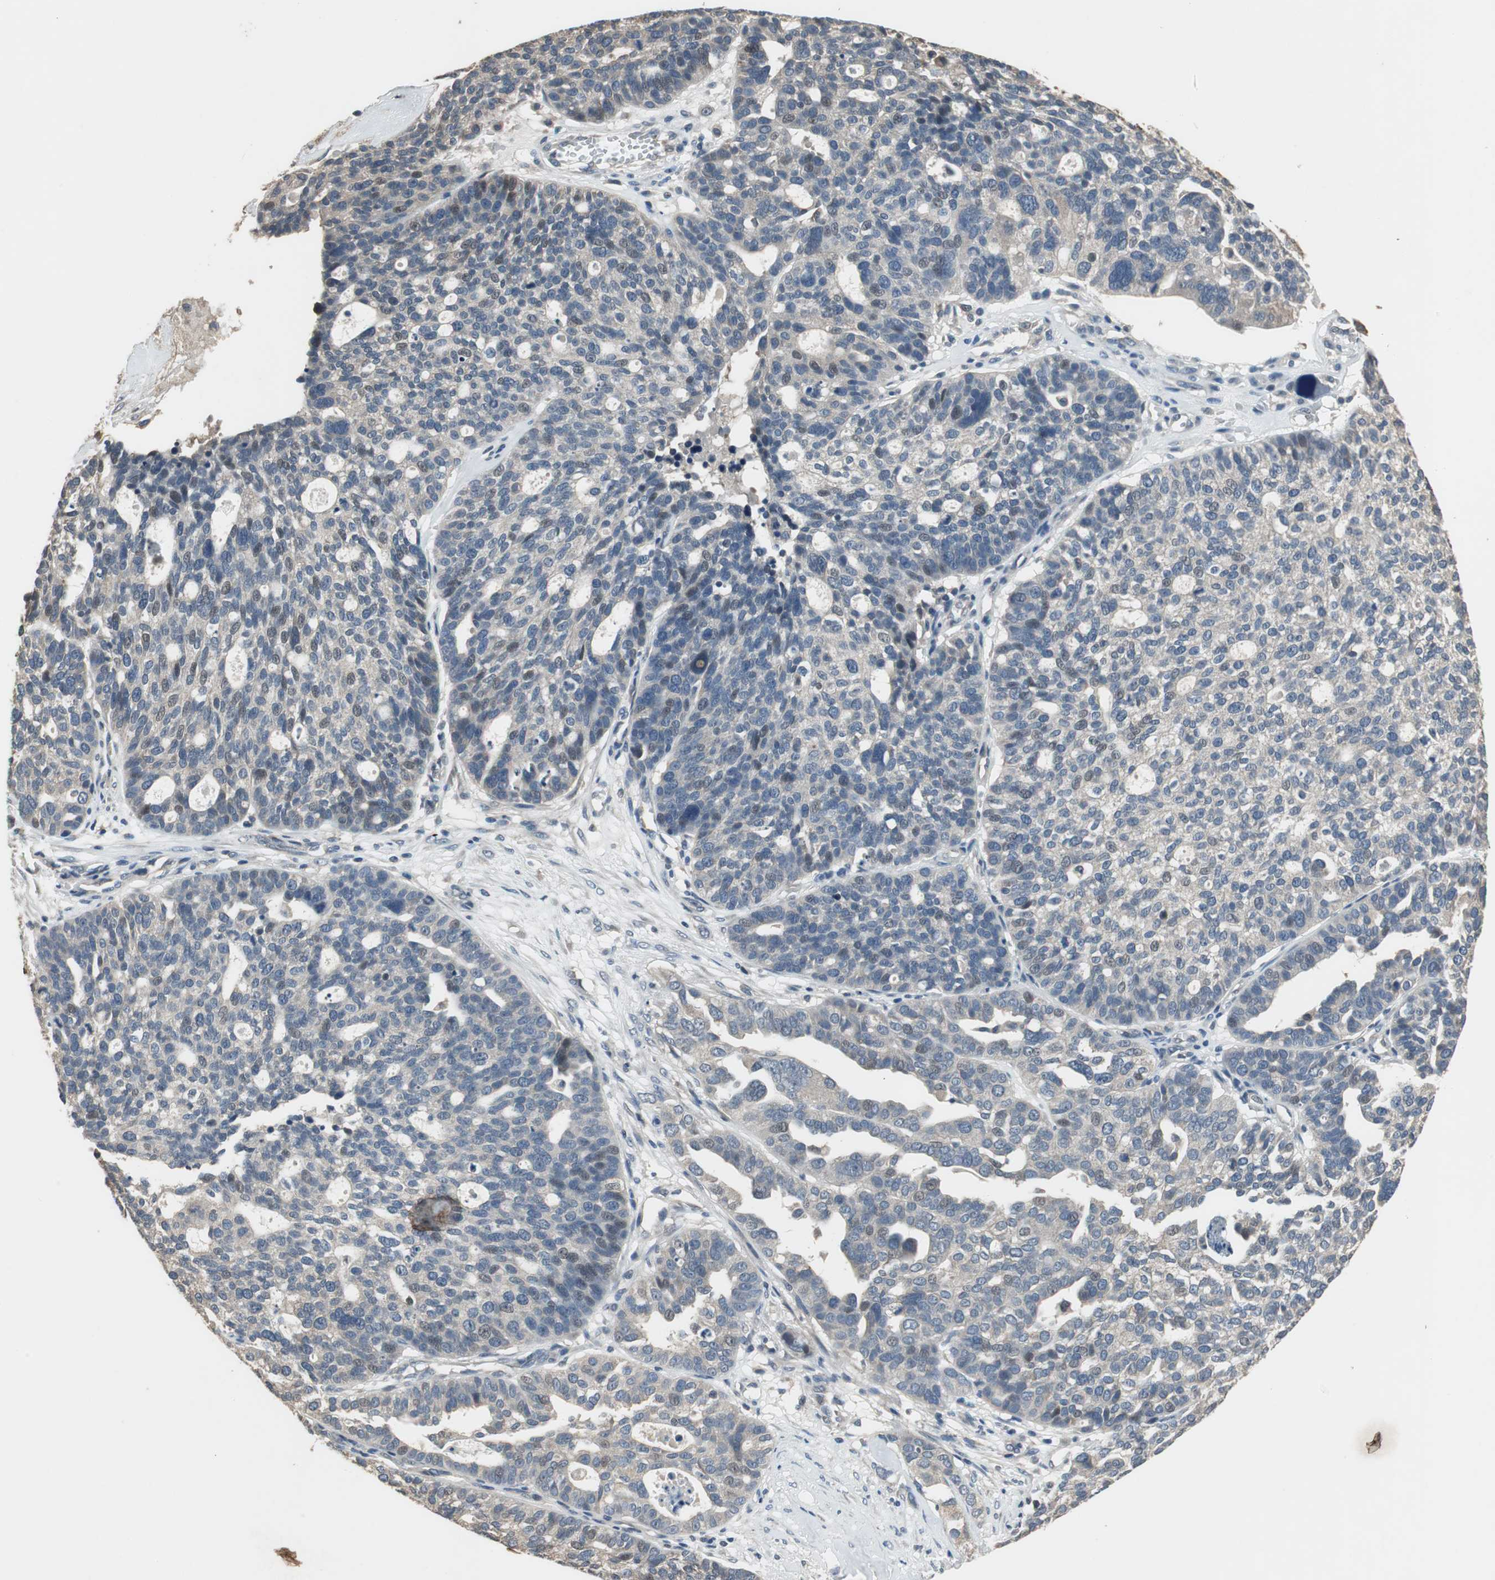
{"staining": {"intensity": "weak", "quantity": "25%-75%", "location": "cytoplasmic/membranous"}, "tissue": "ovarian cancer", "cell_type": "Tumor cells", "image_type": "cancer", "snomed": [{"axis": "morphology", "description": "Cystadenocarcinoma, serous, NOS"}, {"axis": "topography", "description": "Ovary"}], "caption": "The image reveals staining of serous cystadenocarcinoma (ovarian), revealing weak cytoplasmic/membranous protein staining (brown color) within tumor cells.", "gene": "PI4KB", "patient": {"sex": "female", "age": 59}}